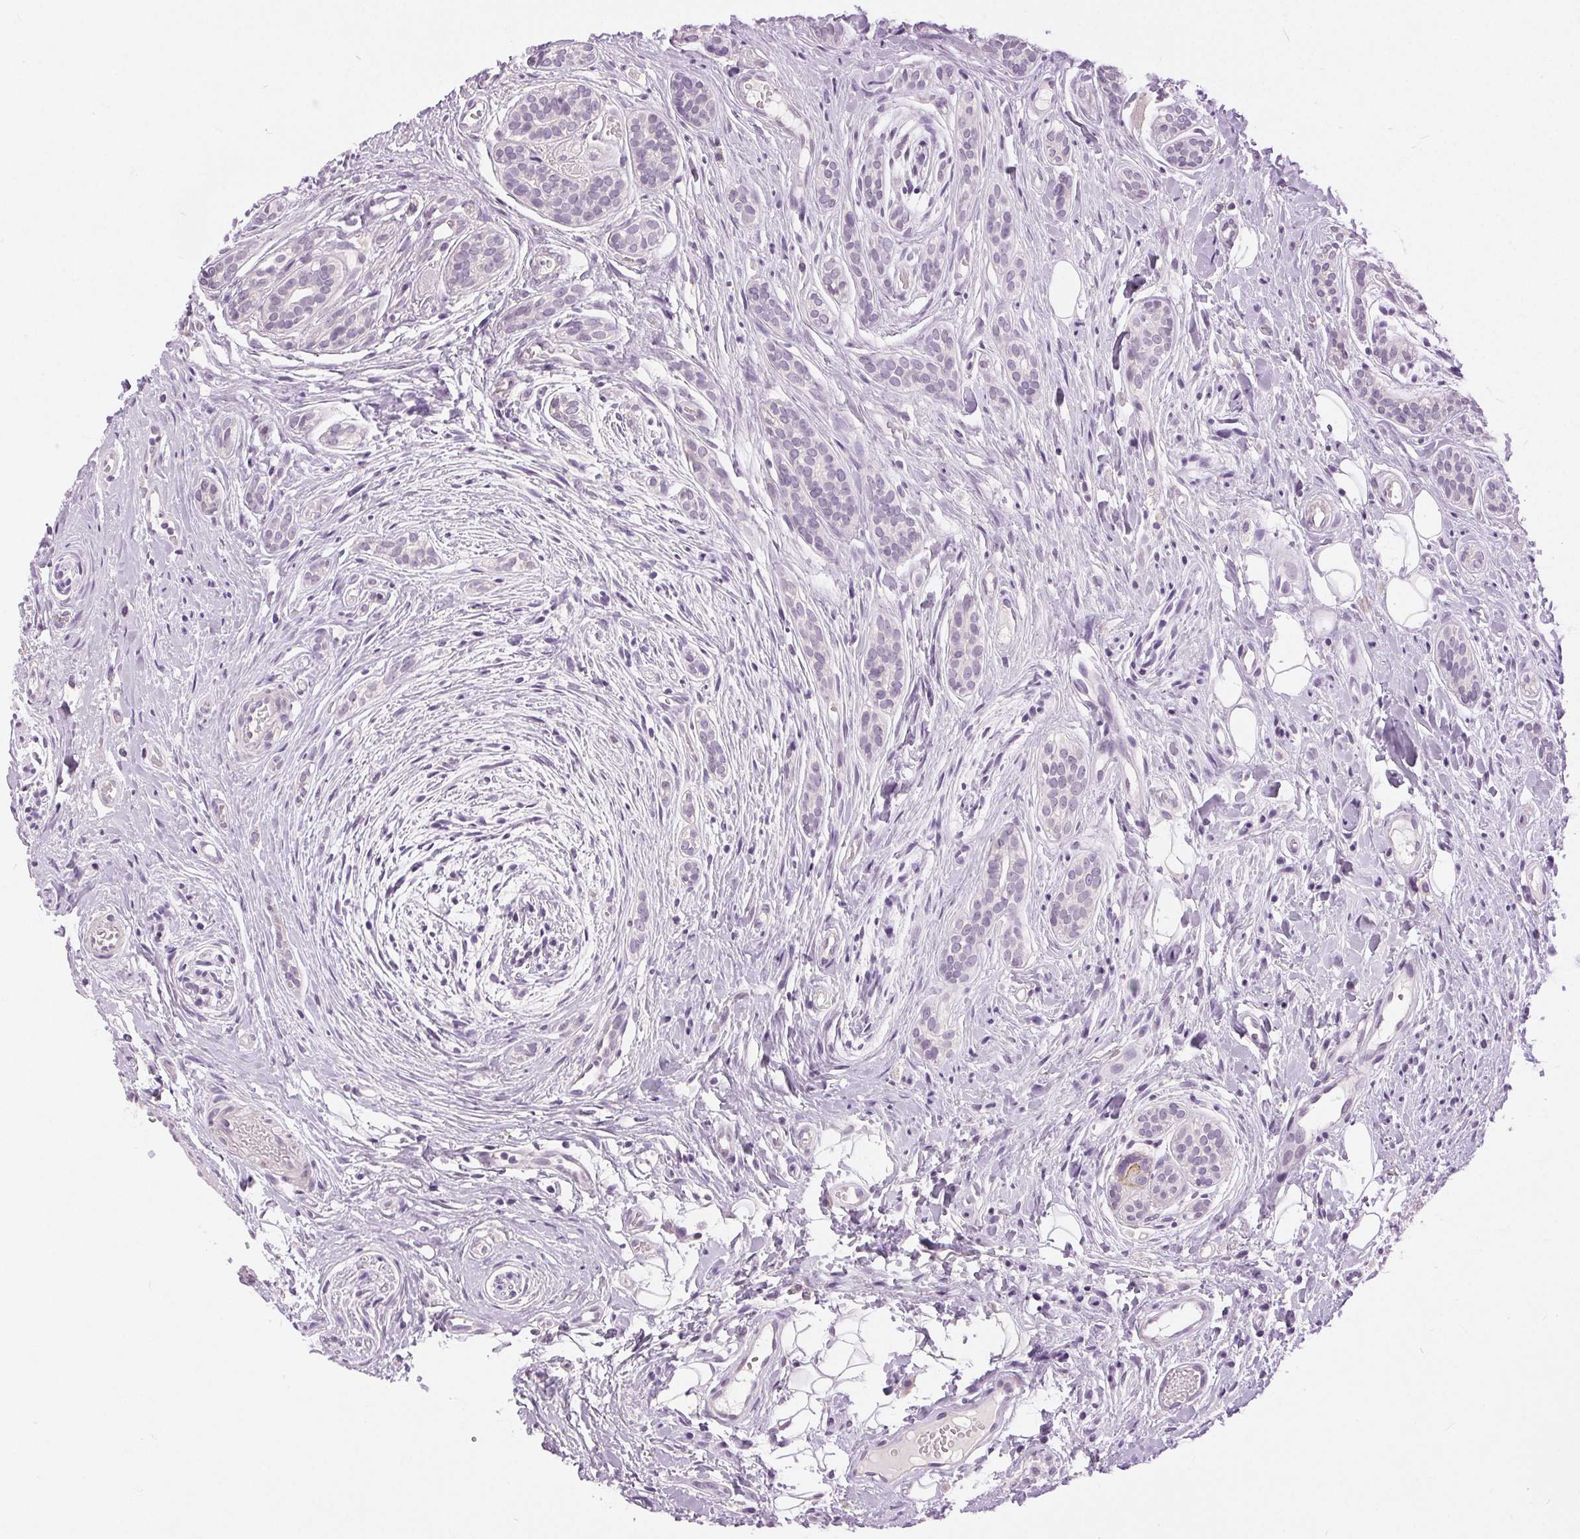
{"staining": {"intensity": "negative", "quantity": "none", "location": "none"}, "tissue": "head and neck cancer", "cell_type": "Tumor cells", "image_type": "cancer", "snomed": [{"axis": "morphology", "description": "Adenocarcinoma, NOS"}, {"axis": "topography", "description": "Head-Neck"}], "caption": "This is an immunohistochemistry (IHC) histopathology image of human head and neck cancer. There is no staining in tumor cells.", "gene": "DSG3", "patient": {"sex": "female", "age": 57}}